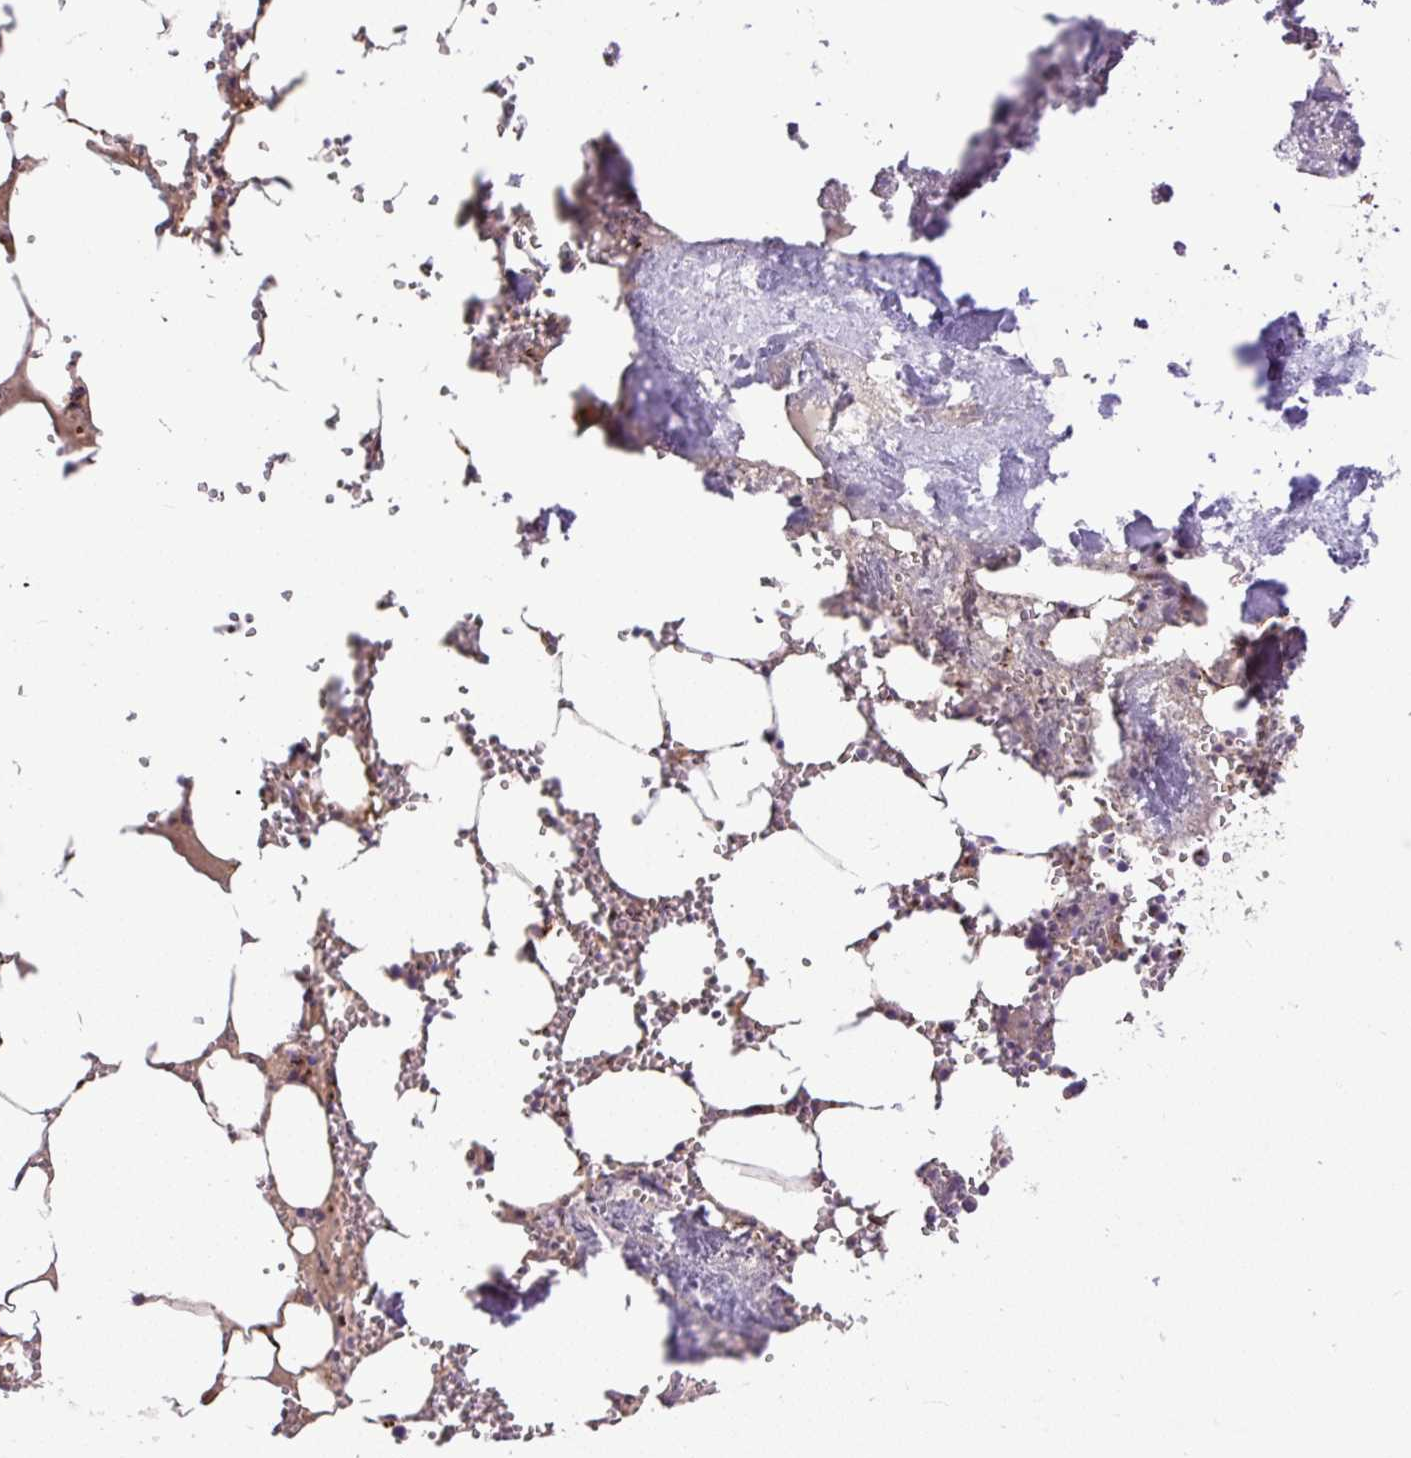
{"staining": {"intensity": "strong", "quantity": "25%-75%", "location": "cytoplasmic/membranous"}, "tissue": "bone marrow", "cell_type": "Hematopoietic cells", "image_type": "normal", "snomed": [{"axis": "morphology", "description": "Normal tissue, NOS"}, {"axis": "topography", "description": "Bone marrow"}], "caption": "A histopathology image of bone marrow stained for a protein exhibits strong cytoplasmic/membranous brown staining in hematopoietic cells. The staining was performed using DAB (3,3'-diaminobenzidine) to visualize the protein expression in brown, while the nuclei were stained in blue with hematoxylin (Magnification: 20x).", "gene": "MSMP", "patient": {"sex": "male", "age": 54}}